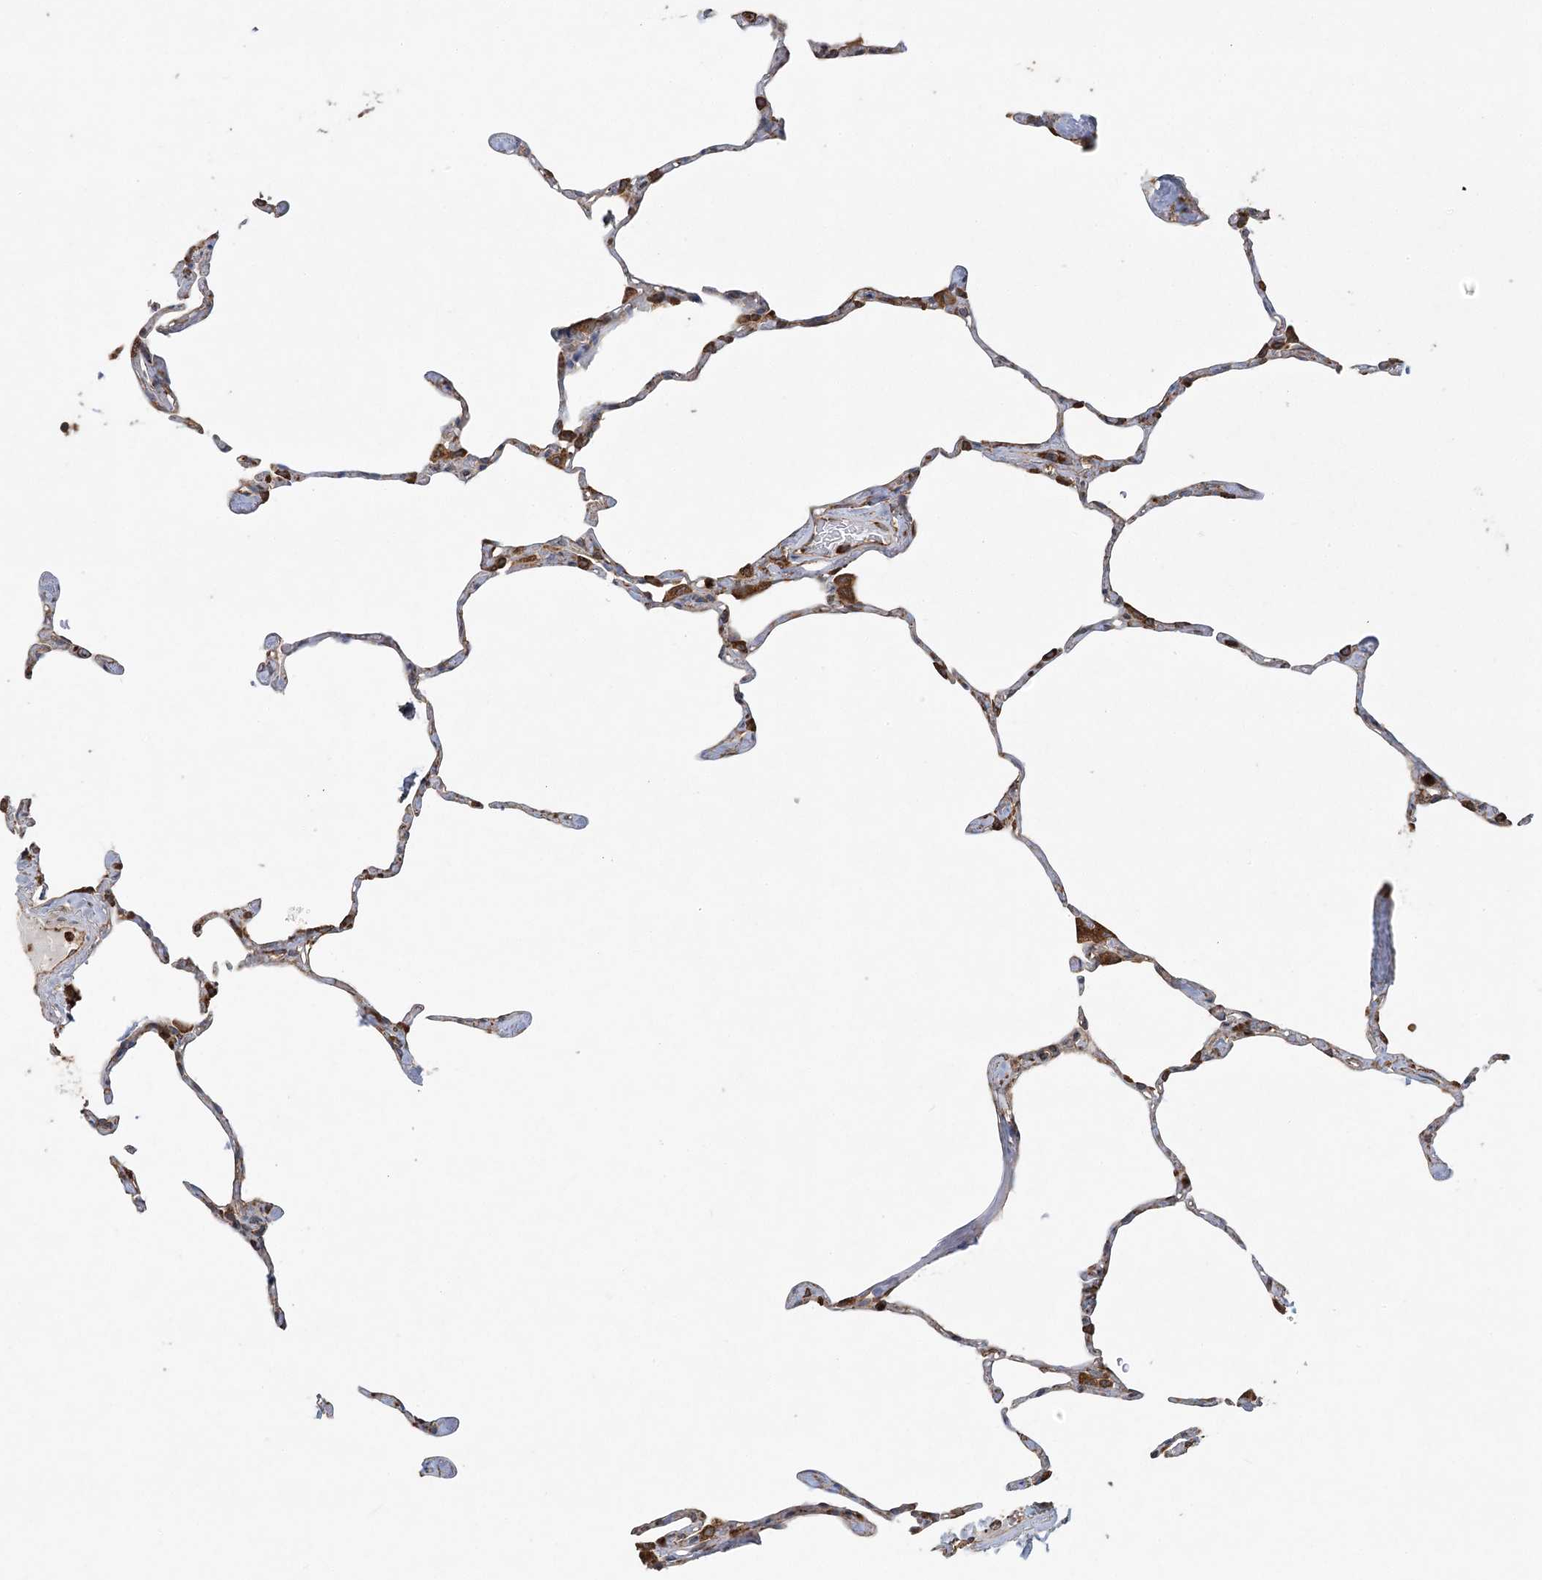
{"staining": {"intensity": "strong", "quantity": "25%-75%", "location": "cytoplasmic/membranous"}, "tissue": "lung", "cell_type": "Alveolar cells", "image_type": "normal", "snomed": [{"axis": "morphology", "description": "Normal tissue, NOS"}, {"axis": "topography", "description": "Lung"}], "caption": "A histopathology image of human lung stained for a protein displays strong cytoplasmic/membranous brown staining in alveolar cells. Ihc stains the protein in brown and the nuclei are stained blue.", "gene": "ACAP2", "patient": {"sex": "male", "age": 65}}